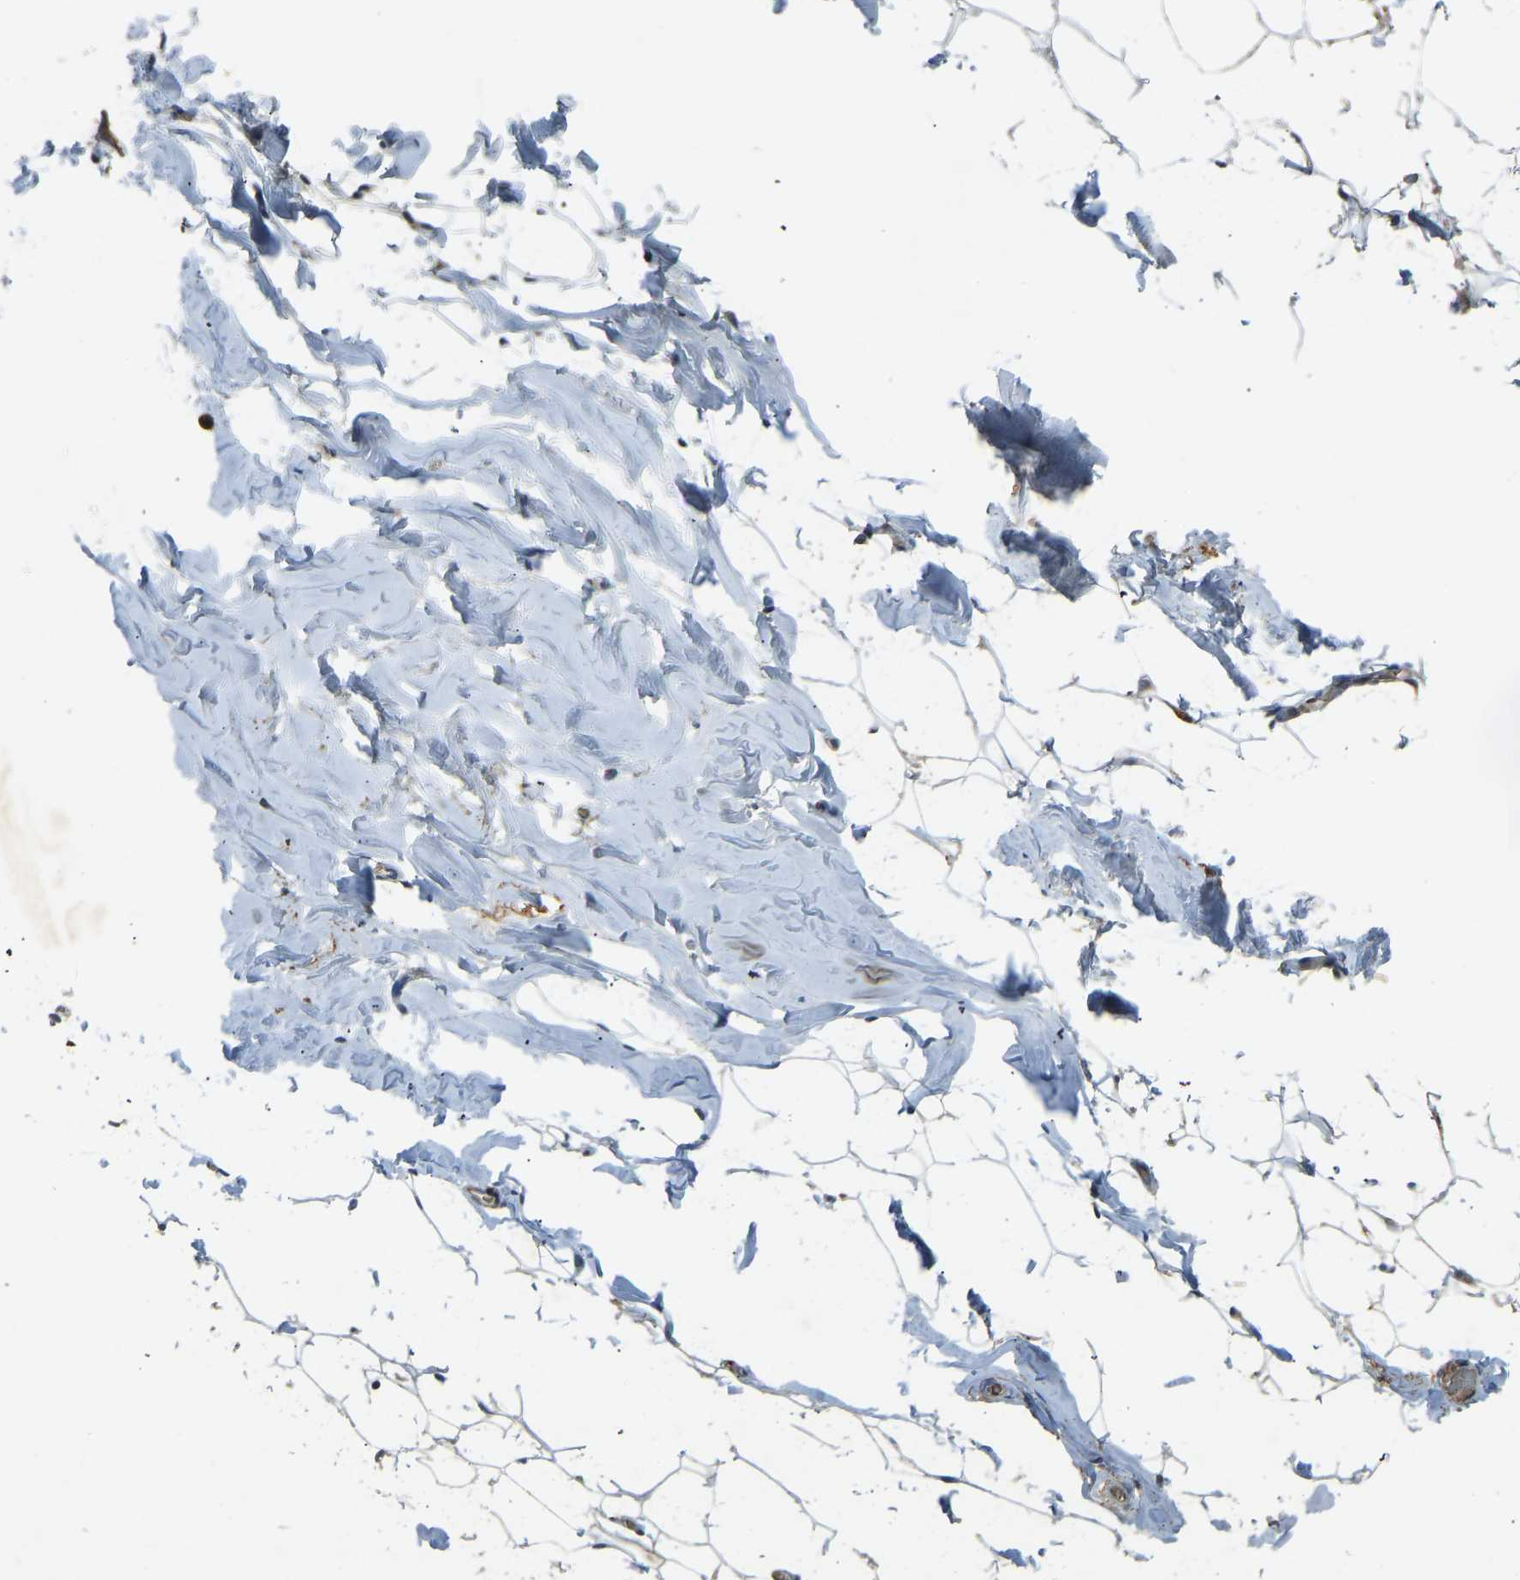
{"staining": {"intensity": "negative", "quantity": "none", "location": "none"}, "tissue": "adipose tissue", "cell_type": "Adipocytes", "image_type": "normal", "snomed": [{"axis": "morphology", "description": "Normal tissue, NOS"}, {"axis": "topography", "description": "Breast"}, {"axis": "topography", "description": "Soft tissue"}], "caption": "Immunohistochemistry histopathology image of normal adipose tissue: adipose tissue stained with DAB reveals no significant protein staining in adipocytes.", "gene": "FBLN2", "patient": {"sex": "female", "age": 75}}